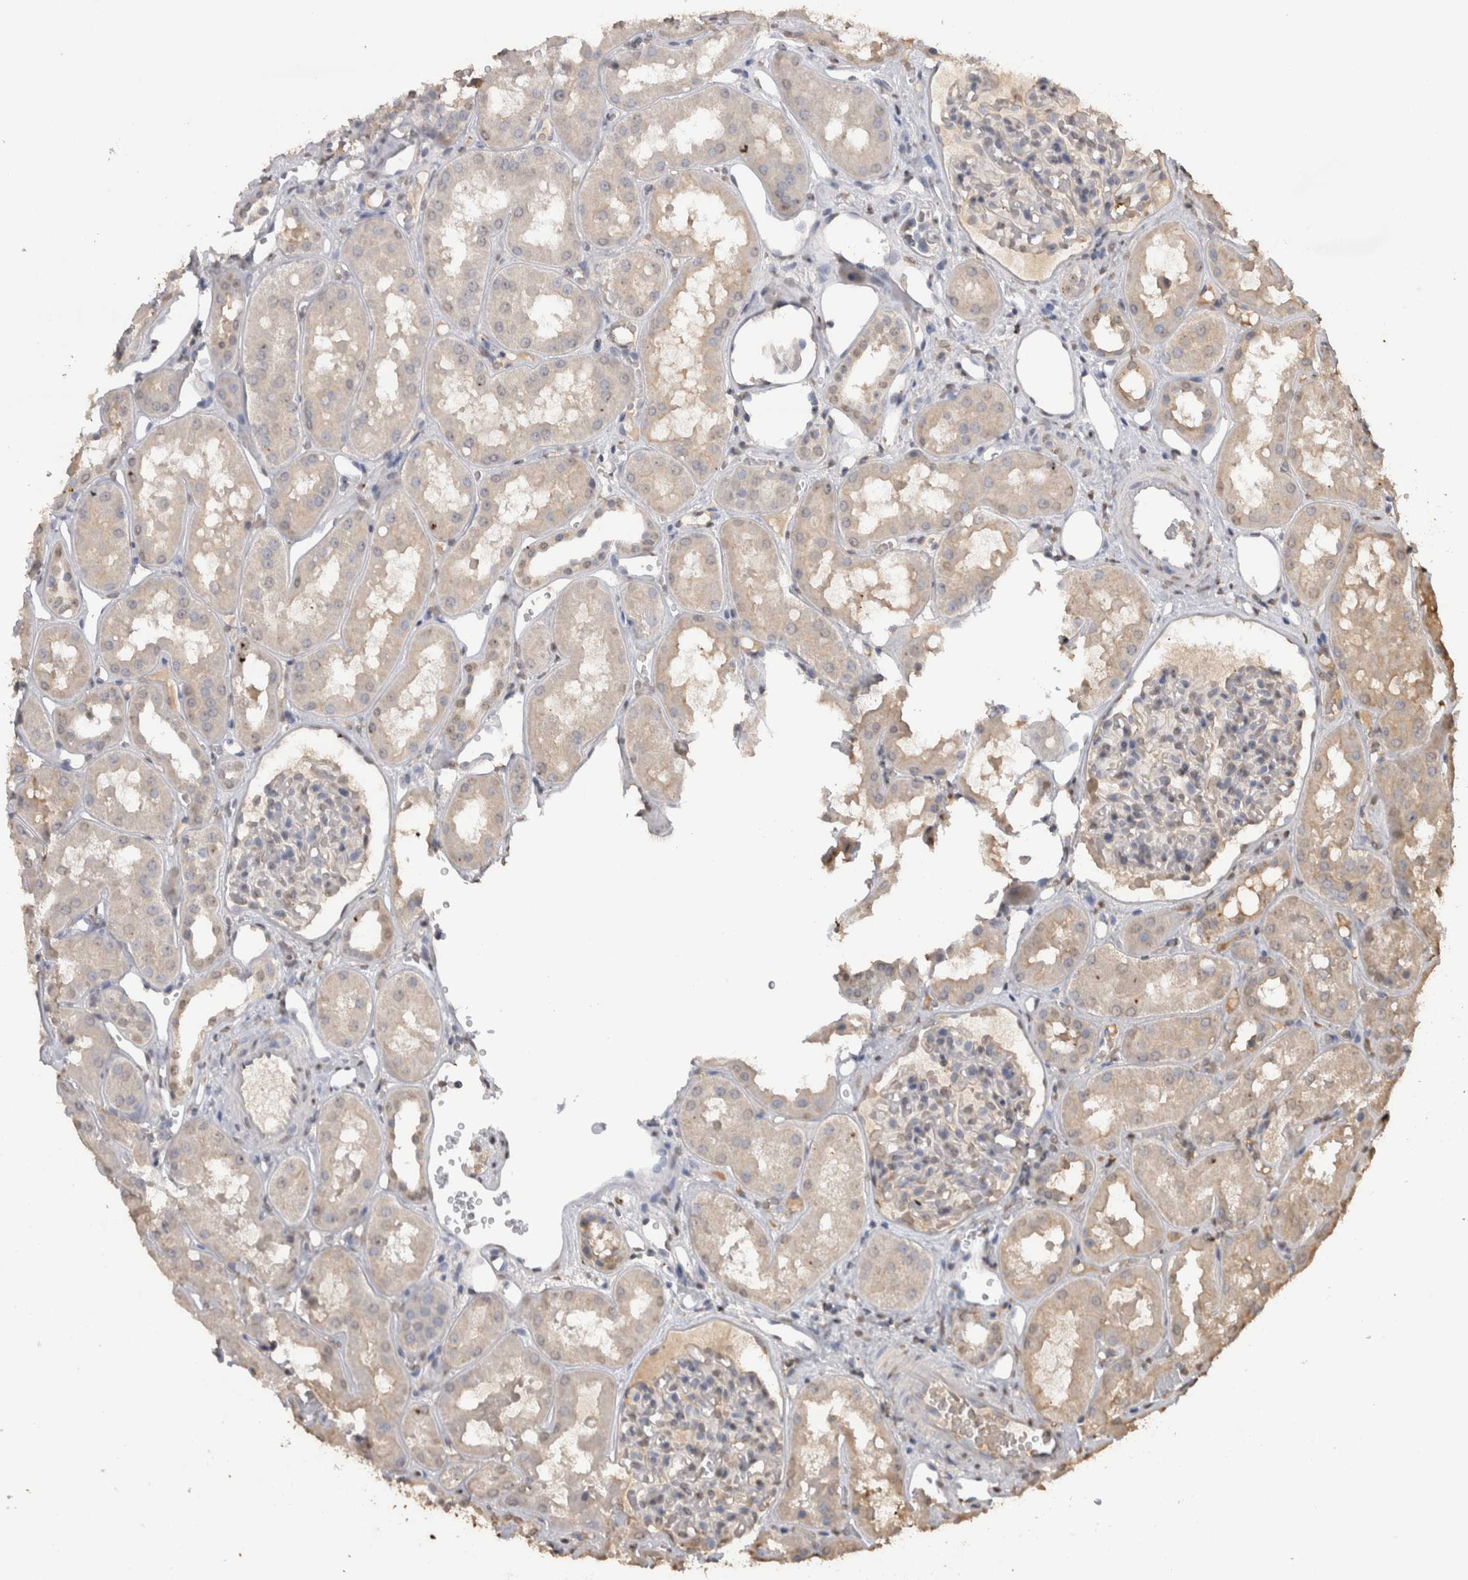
{"staining": {"intensity": "negative", "quantity": "none", "location": "none"}, "tissue": "kidney", "cell_type": "Cells in glomeruli", "image_type": "normal", "snomed": [{"axis": "morphology", "description": "Normal tissue, NOS"}, {"axis": "topography", "description": "Kidney"}], "caption": "Immunohistochemistry (IHC) of unremarkable kidney displays no expression in cells in glomeruli.", "gene": "CRELD2", "patient": {"sex": "male", "age": 16}}